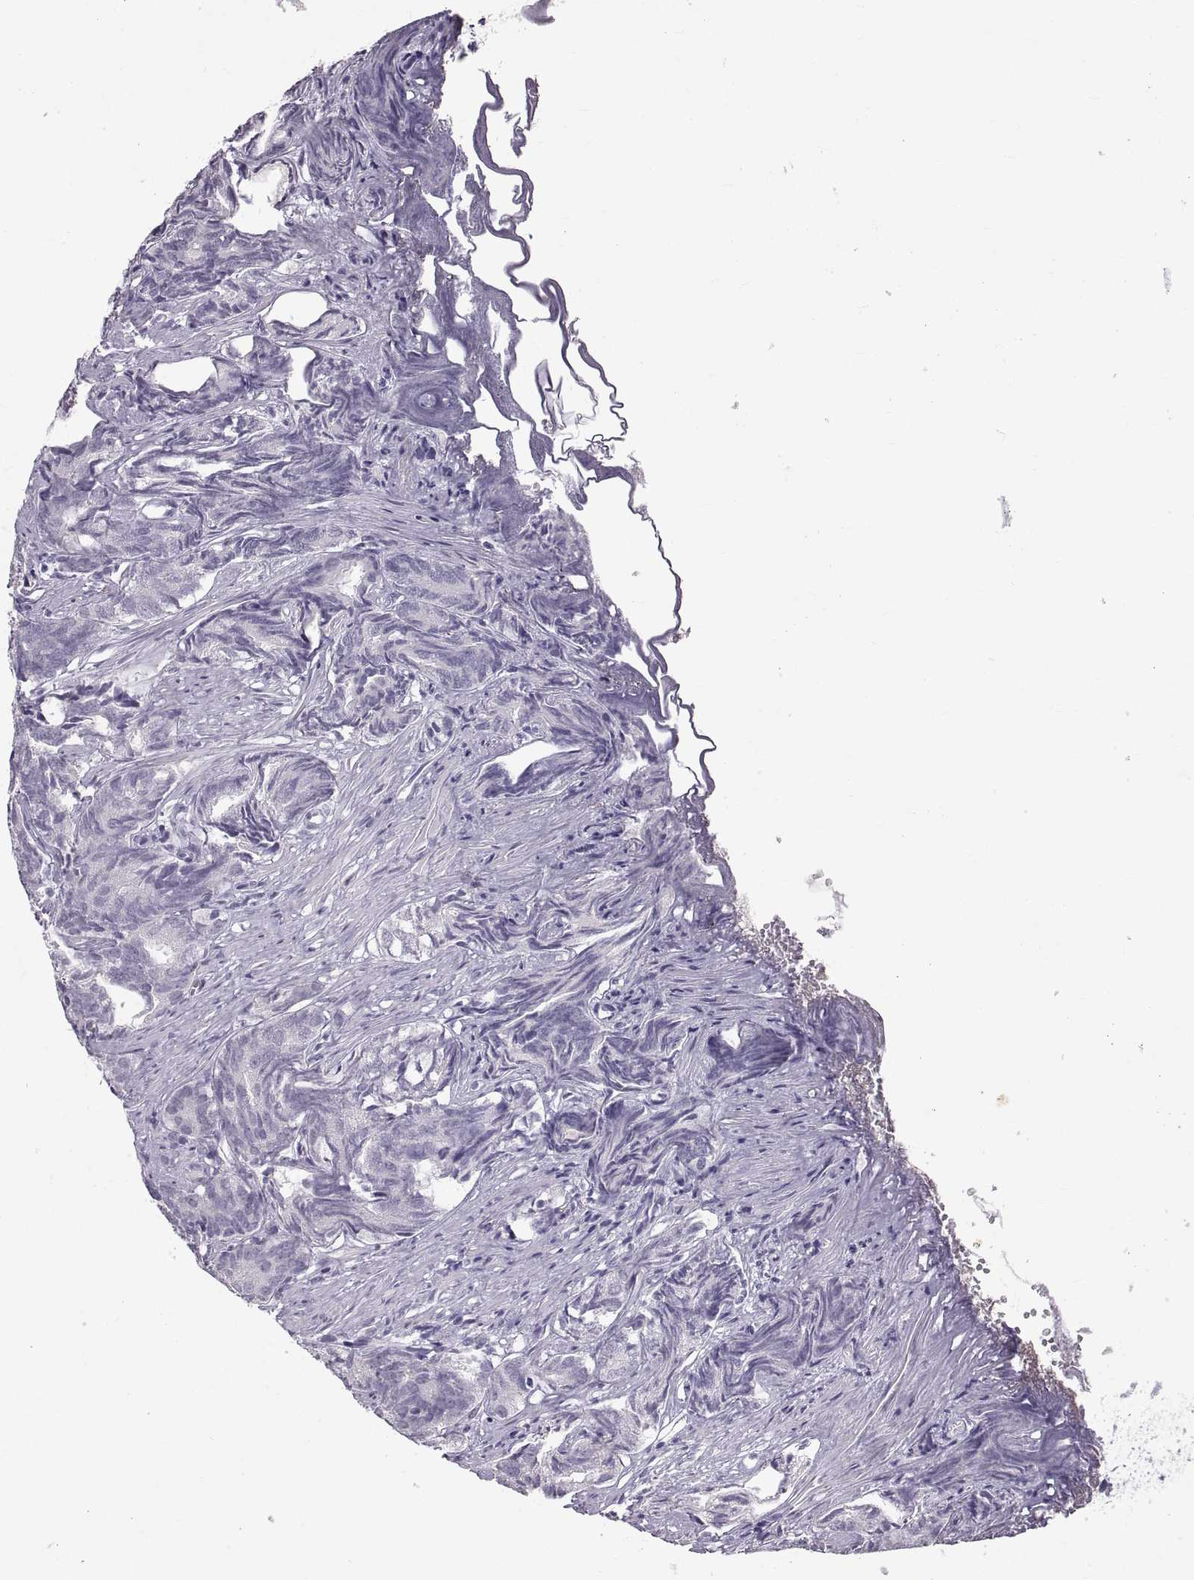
{"staining": {"intensity": "negative", "quantity": "none", "location": "none"}, "tissue": "prostate cancer", "cell_type": "Tumor cells", "image_type": "cancer", "snomed": [{"axis": "morphology", "description": "Adenocarcinoma, High grade"}, {"axis": "topography", "description": "Prostate"}], "caption": "The photomicrograph exhibits no staining of tumor cells in prostate cancer. (DAB (3,3'-diaminobenzidine) IHC with hematoxylin counter stain).", "gene": "SPACDR", "patient": {"sex": "male", "age": 84}}